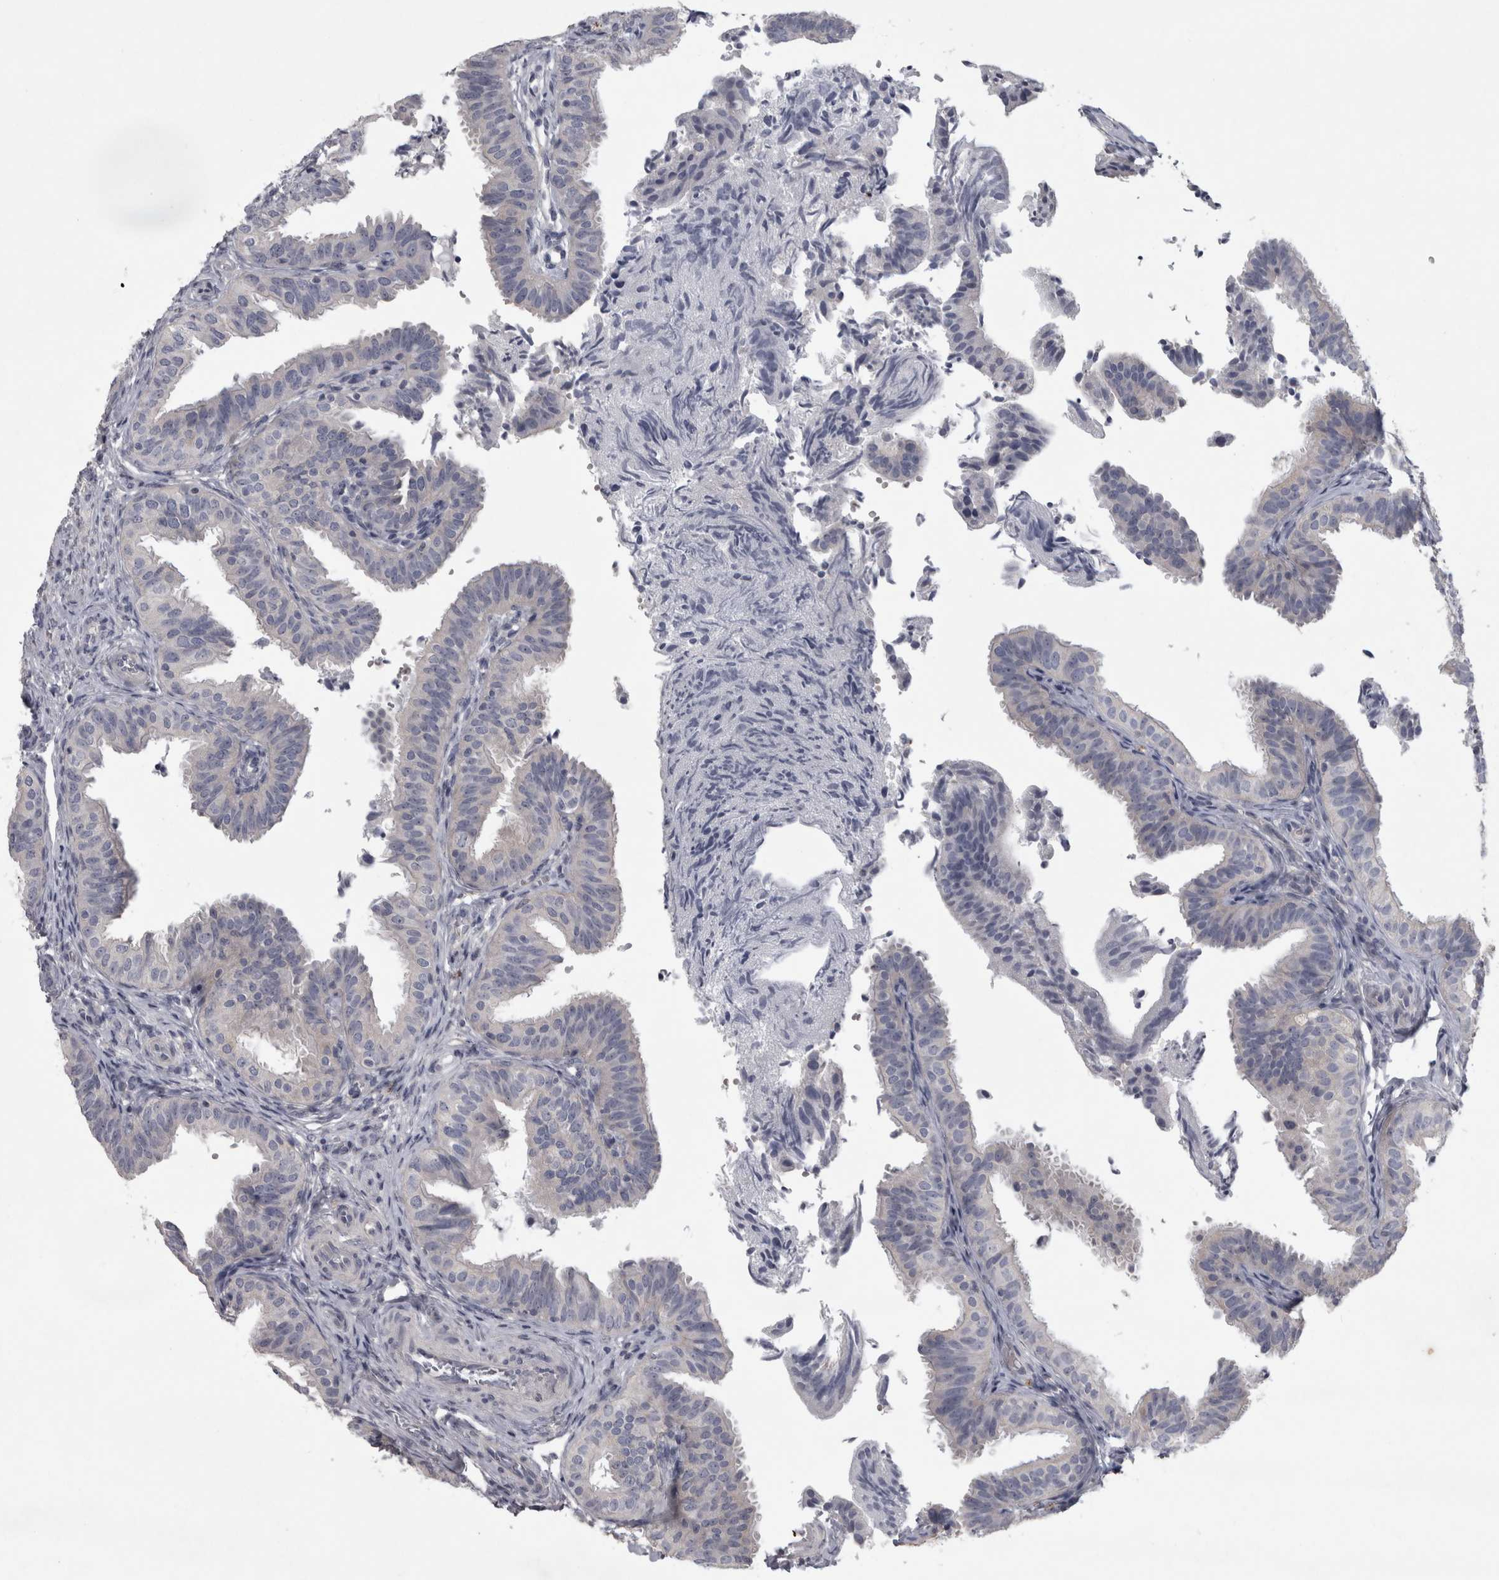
{"staining": {"intensity": "negative", "quantity": "none", "location": "none"}, "tissue": "fallopian tube", "cell_type": "Glandular cells", "image_type": "normal", "snomed": [{"axis": "morphology", "description": "Normal tissue, NOS"}, {"axis": "topography", "description": "Fallopian tube"}], "caption": "DAB immunohistochemical staining of normal fallopian tube displays no significant staining in glandular cells.", "gene": "ENPP7", "patient": {"sex": "female", "age": 35}}